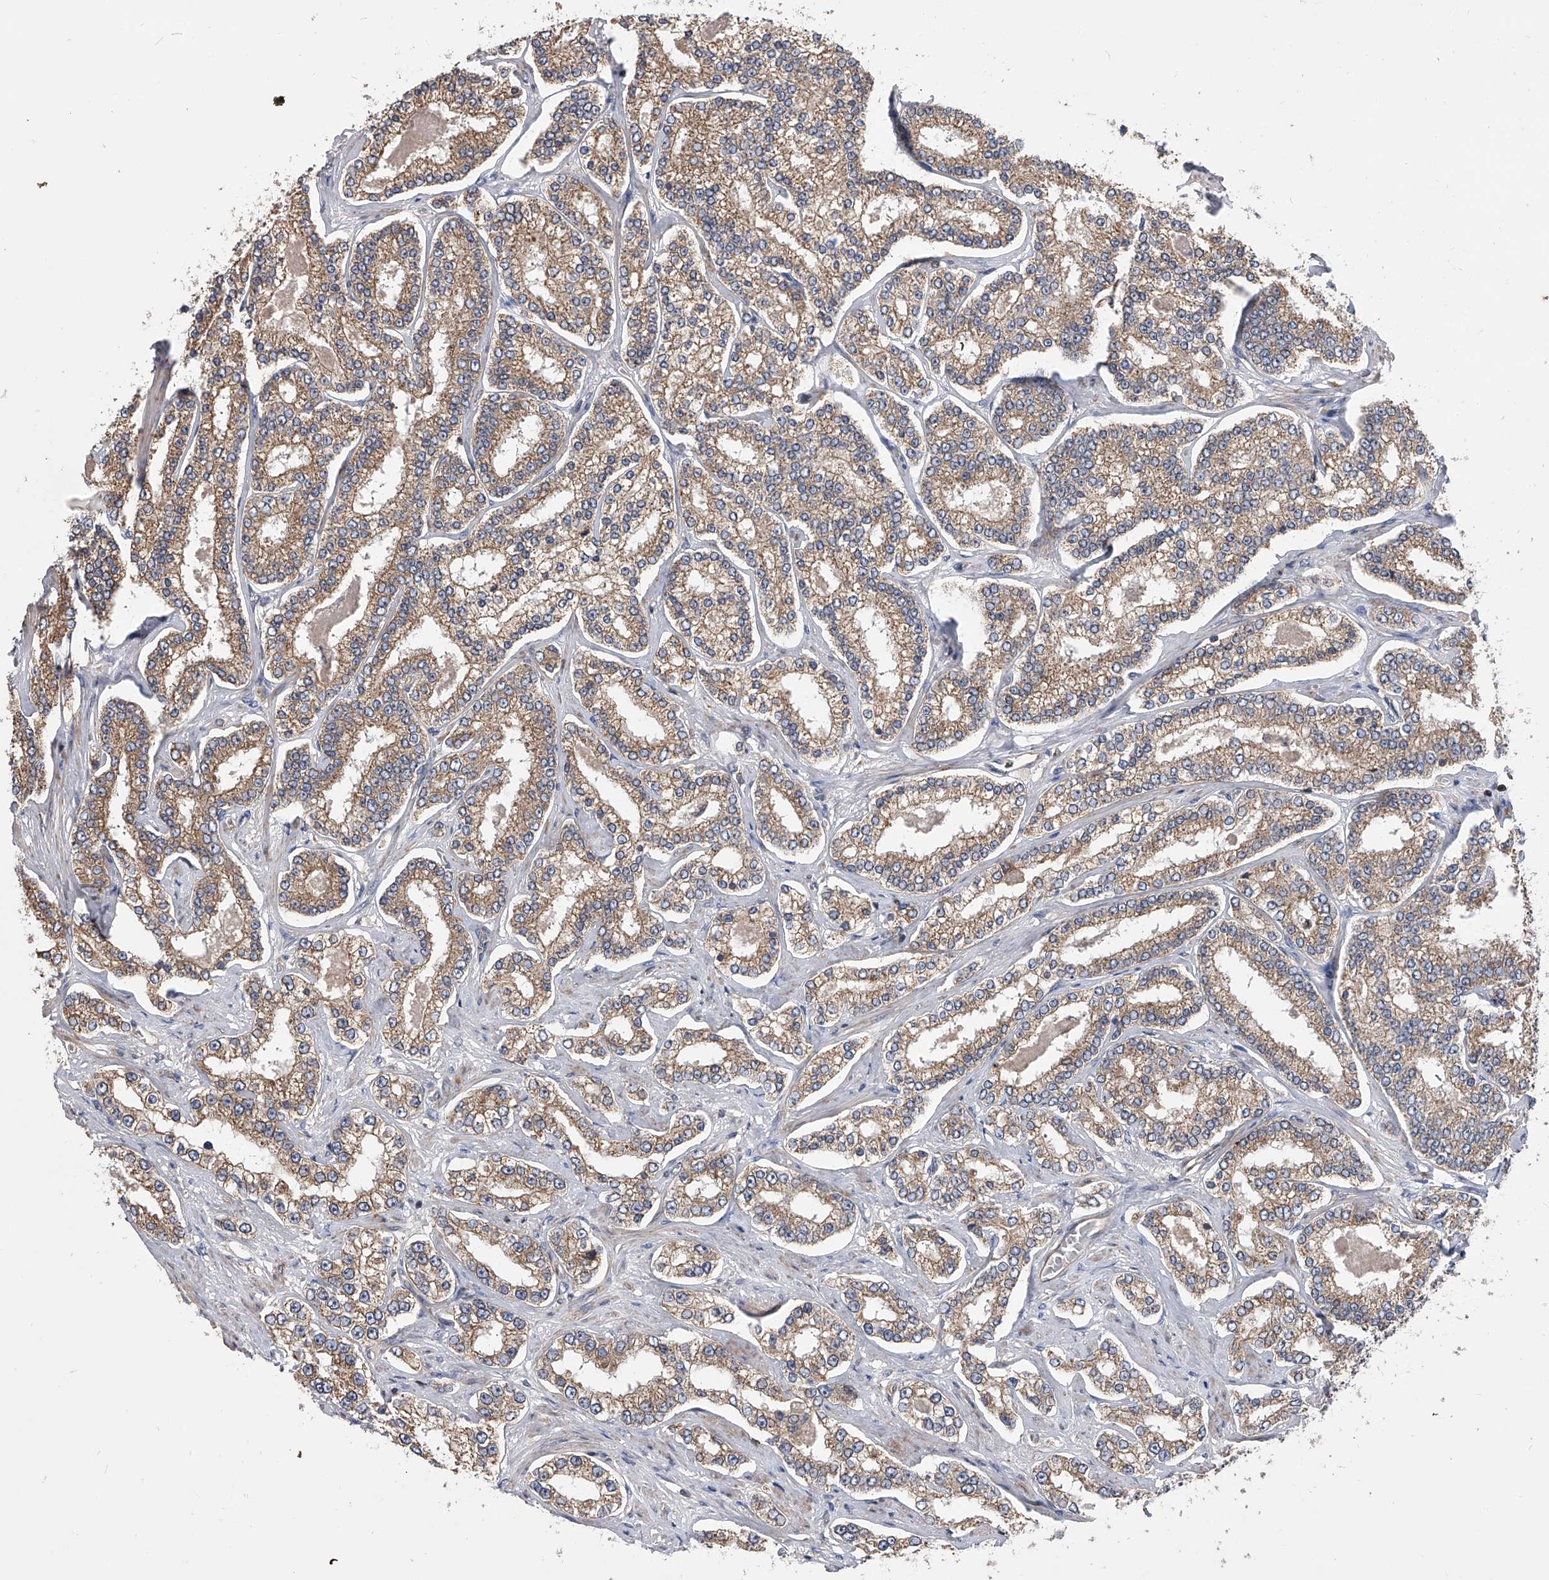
{"staining": {"intensity": "moderate", "quantity": ">75%", "location": "cytoplasmic/membranous"}, "tissue": "prostate cancer", "cell_type": "Tumor cells", "image_type": "cancer", "snomed": [{"axis": "morphology", "description": "Normal tissue, NOS"}, {"axis": "morphology", "description": "Adenocarcinoma, High grade"}, {"axis": "topography", "description": "Prostate"}], "caption": "A brown stain highlights moderate cytoplasmic/membranous expression of a protein in prostate adenocarcinoma (high-grade) tumor cells. (DAB IHC with brightfield microscopy, high magnification).", "gene": "CUL7", "patient": {"sex": "male", "age": 83}}